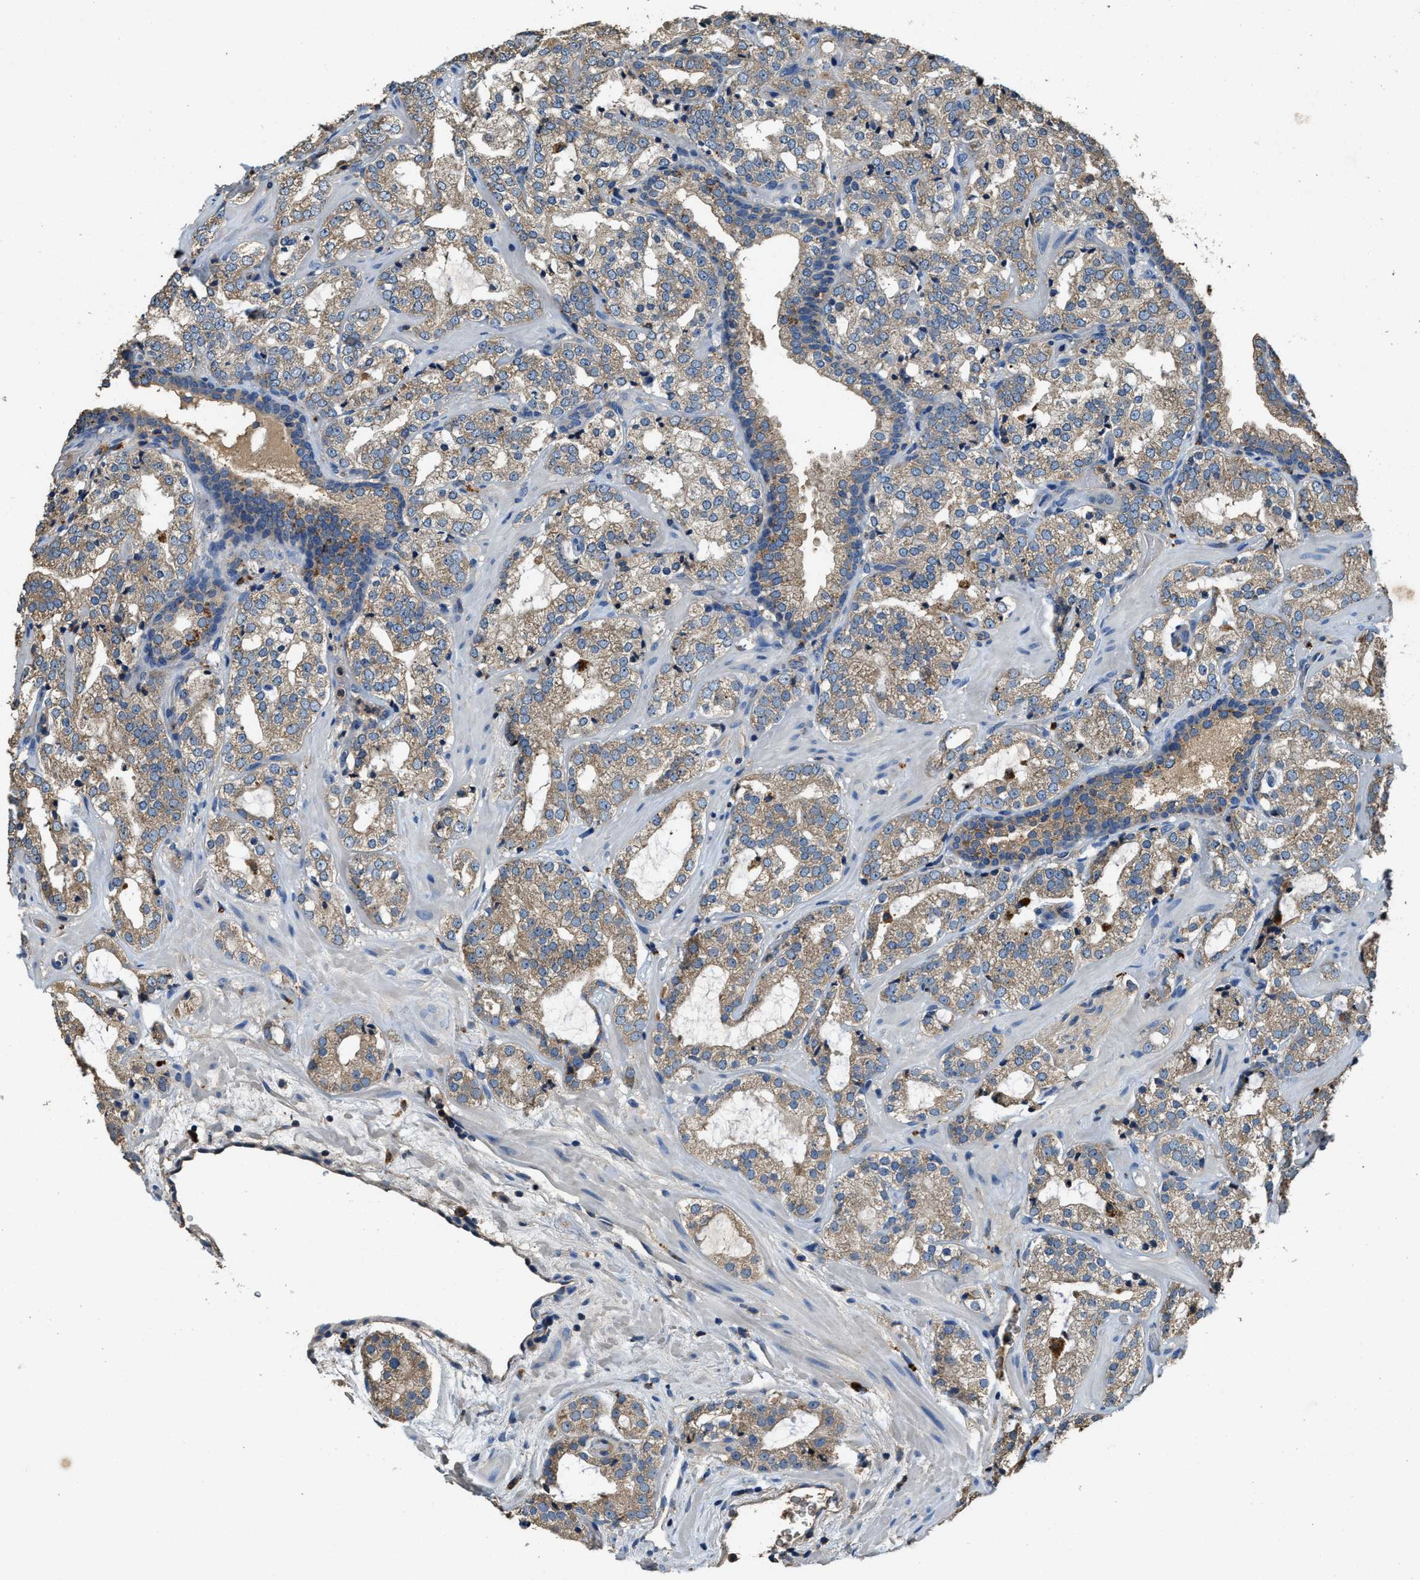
{"staining": {"intensity": "weak", "quantity": ">75%", "location": "cytoplasmic/membranous"}, "tissue": "prostate cancer", "cell_type": "Tumor cells", "image_type": "cancer", "snomed": [{"axis": "morphology", "description": "Adenocarcinoma, High grade"}, {"axis": "topography", "description": "Prostate"}], "caption": "The immunohistochemical stain highlights weak cytoplasmic/membranous positivity in tumor cells of prostate cancer tissue. Using DAB (brown) and hematoxylin (blue) stains, captured at high magnification using brightfield microscopy.", "gene": "BLOC1S1", "patient": {"sex": "male", "age": 64}}